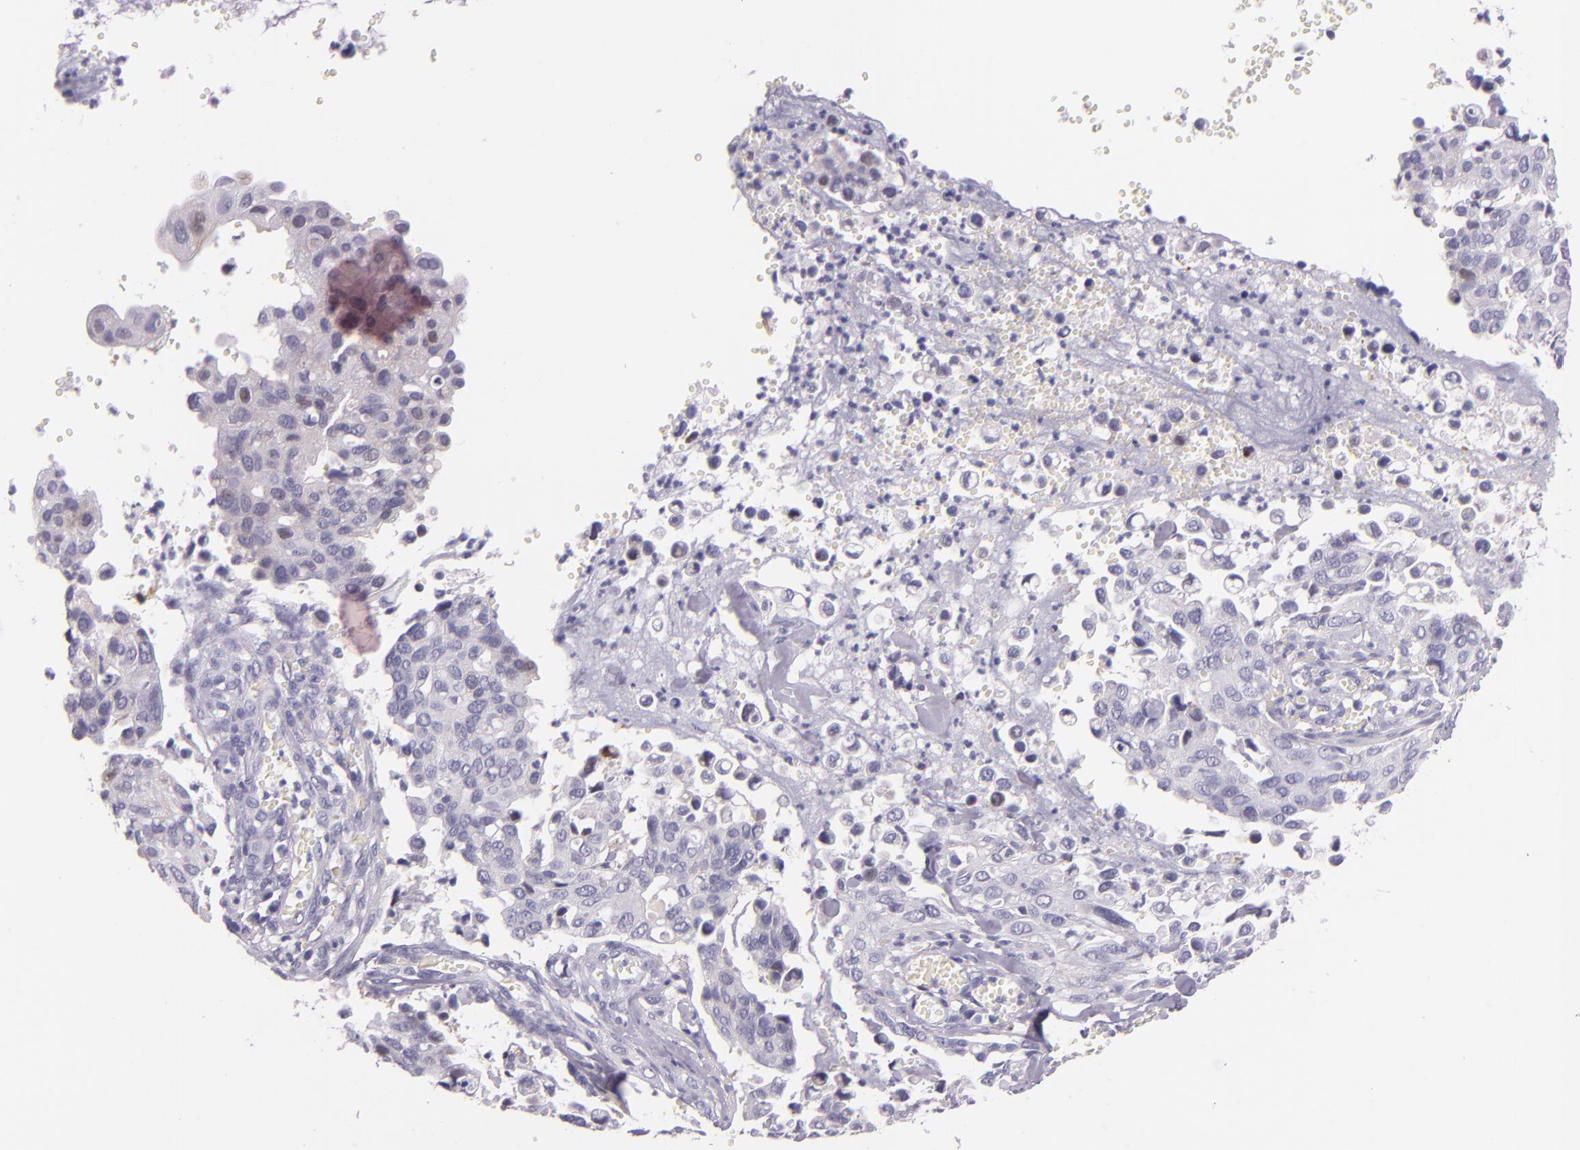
{"staining": {"intensity": "negative", "quantity": "none", "location": "none"}, "tissue": "cervical cancer", "cell_type": "Tumor cells", "image_type": "cancer", "snomed": [{"axis": "morphology", "description": "Normal tissue, NOS"}, {"axis": "morphology", "description": "Squamous cell carcinoma, NOS"}, {"axis": "topography", "description": "Cervix"}], "caption": "Immunohistochemistry (IHC) micrograph of human squamous cell carcinoma (cervical) stained for a protein (brown), which displays no positivity in tumor cells.", "gene": "HSP90AA1", "patient": {"sex": "female", "age": 45}}